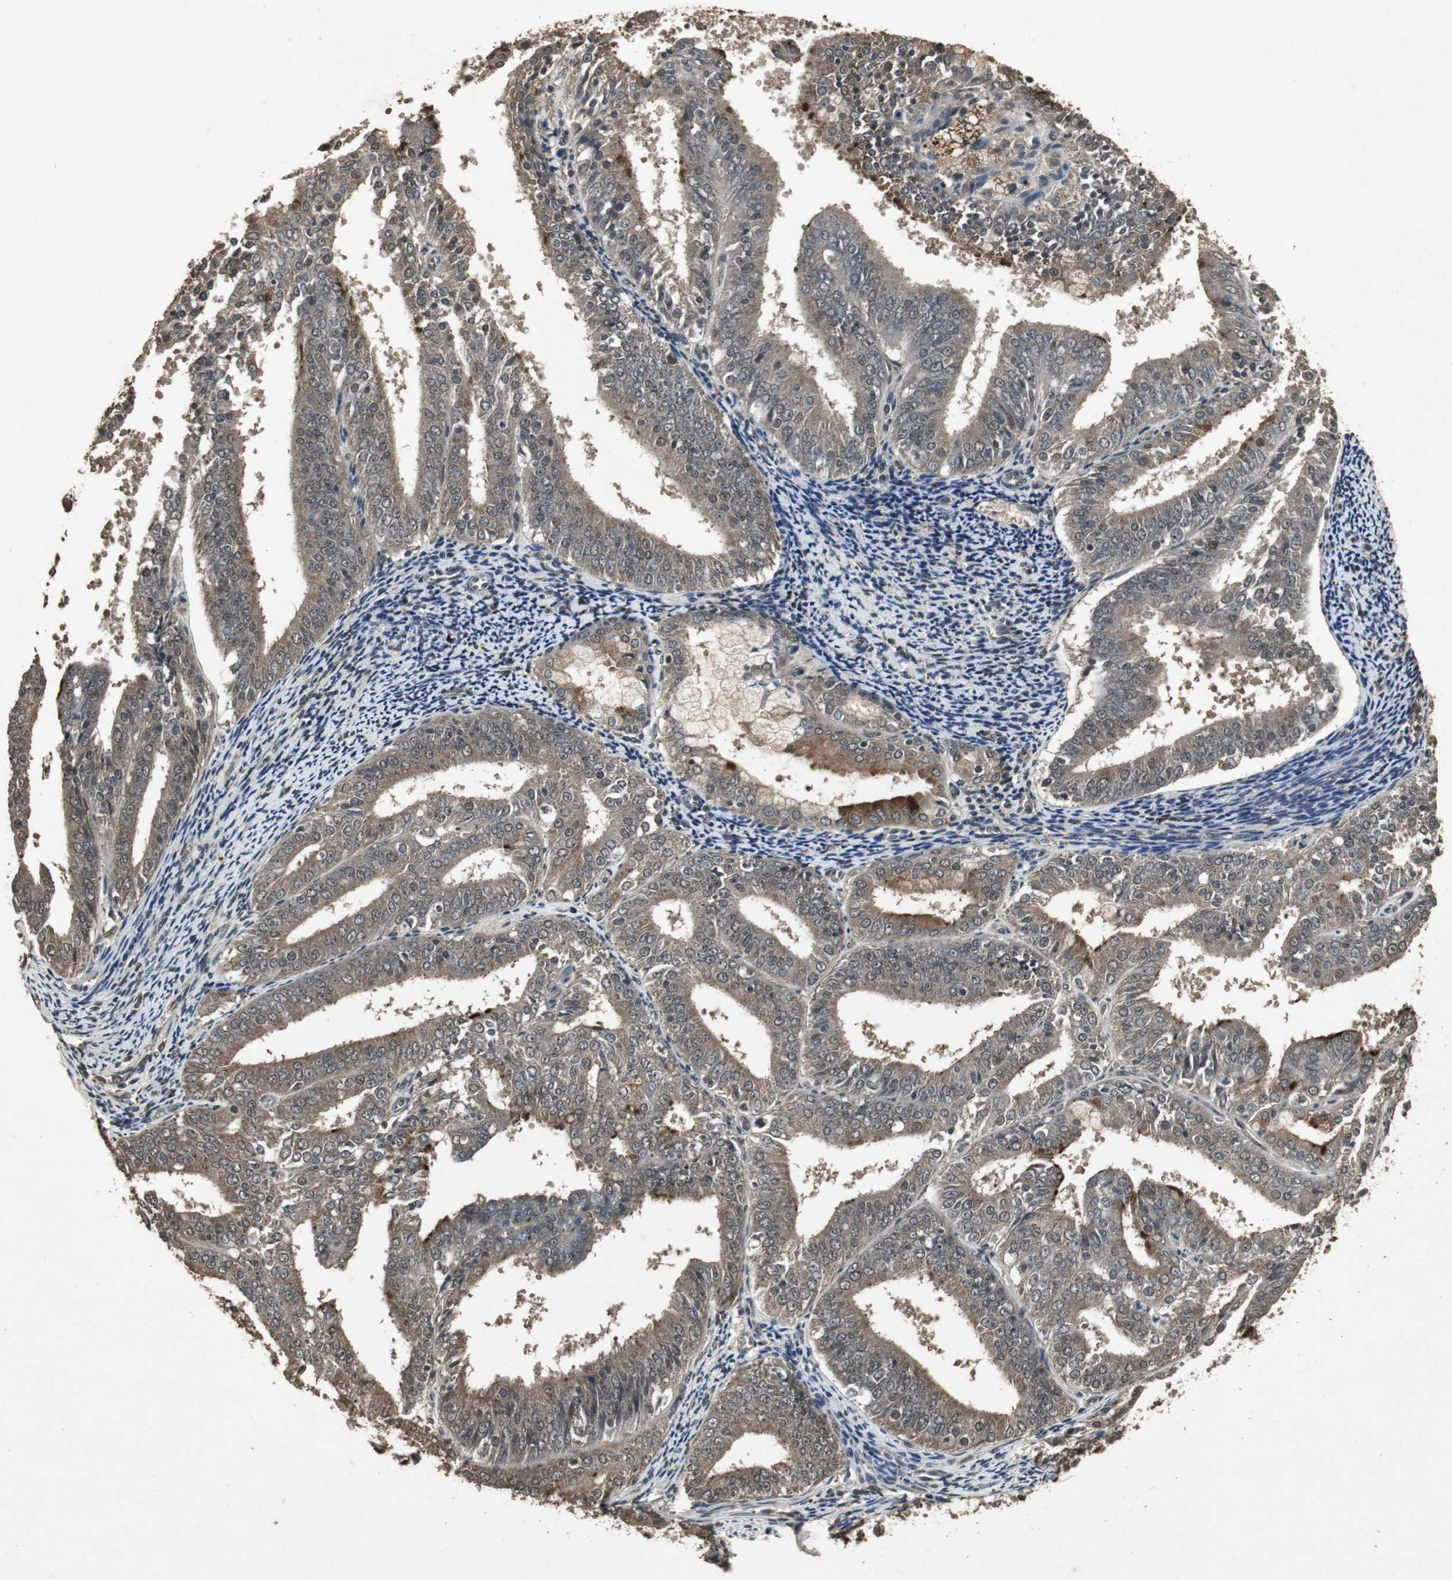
{"staining": {"intensity": "moderate", "quantity": ">75%", "location": "cytoplasmic/membranous"}, "tissue": "endometrial cancer", "cell_type": "Tumor cells", "image_type": "cancer", "snomed": [{"axis": "morphology", "description": "Adenocarcinoma, NOS"}, {"axis": "topography", "description": "Endometrium"}], "caption": "About >75% of tumor cells in endometrial cancer exhibit moderate cytoplasmic/membranous protein staining as visualized by brown immunohistochemical staining.", "gene": "EMX1", "patient": {"sex": "female", "age": 63}}